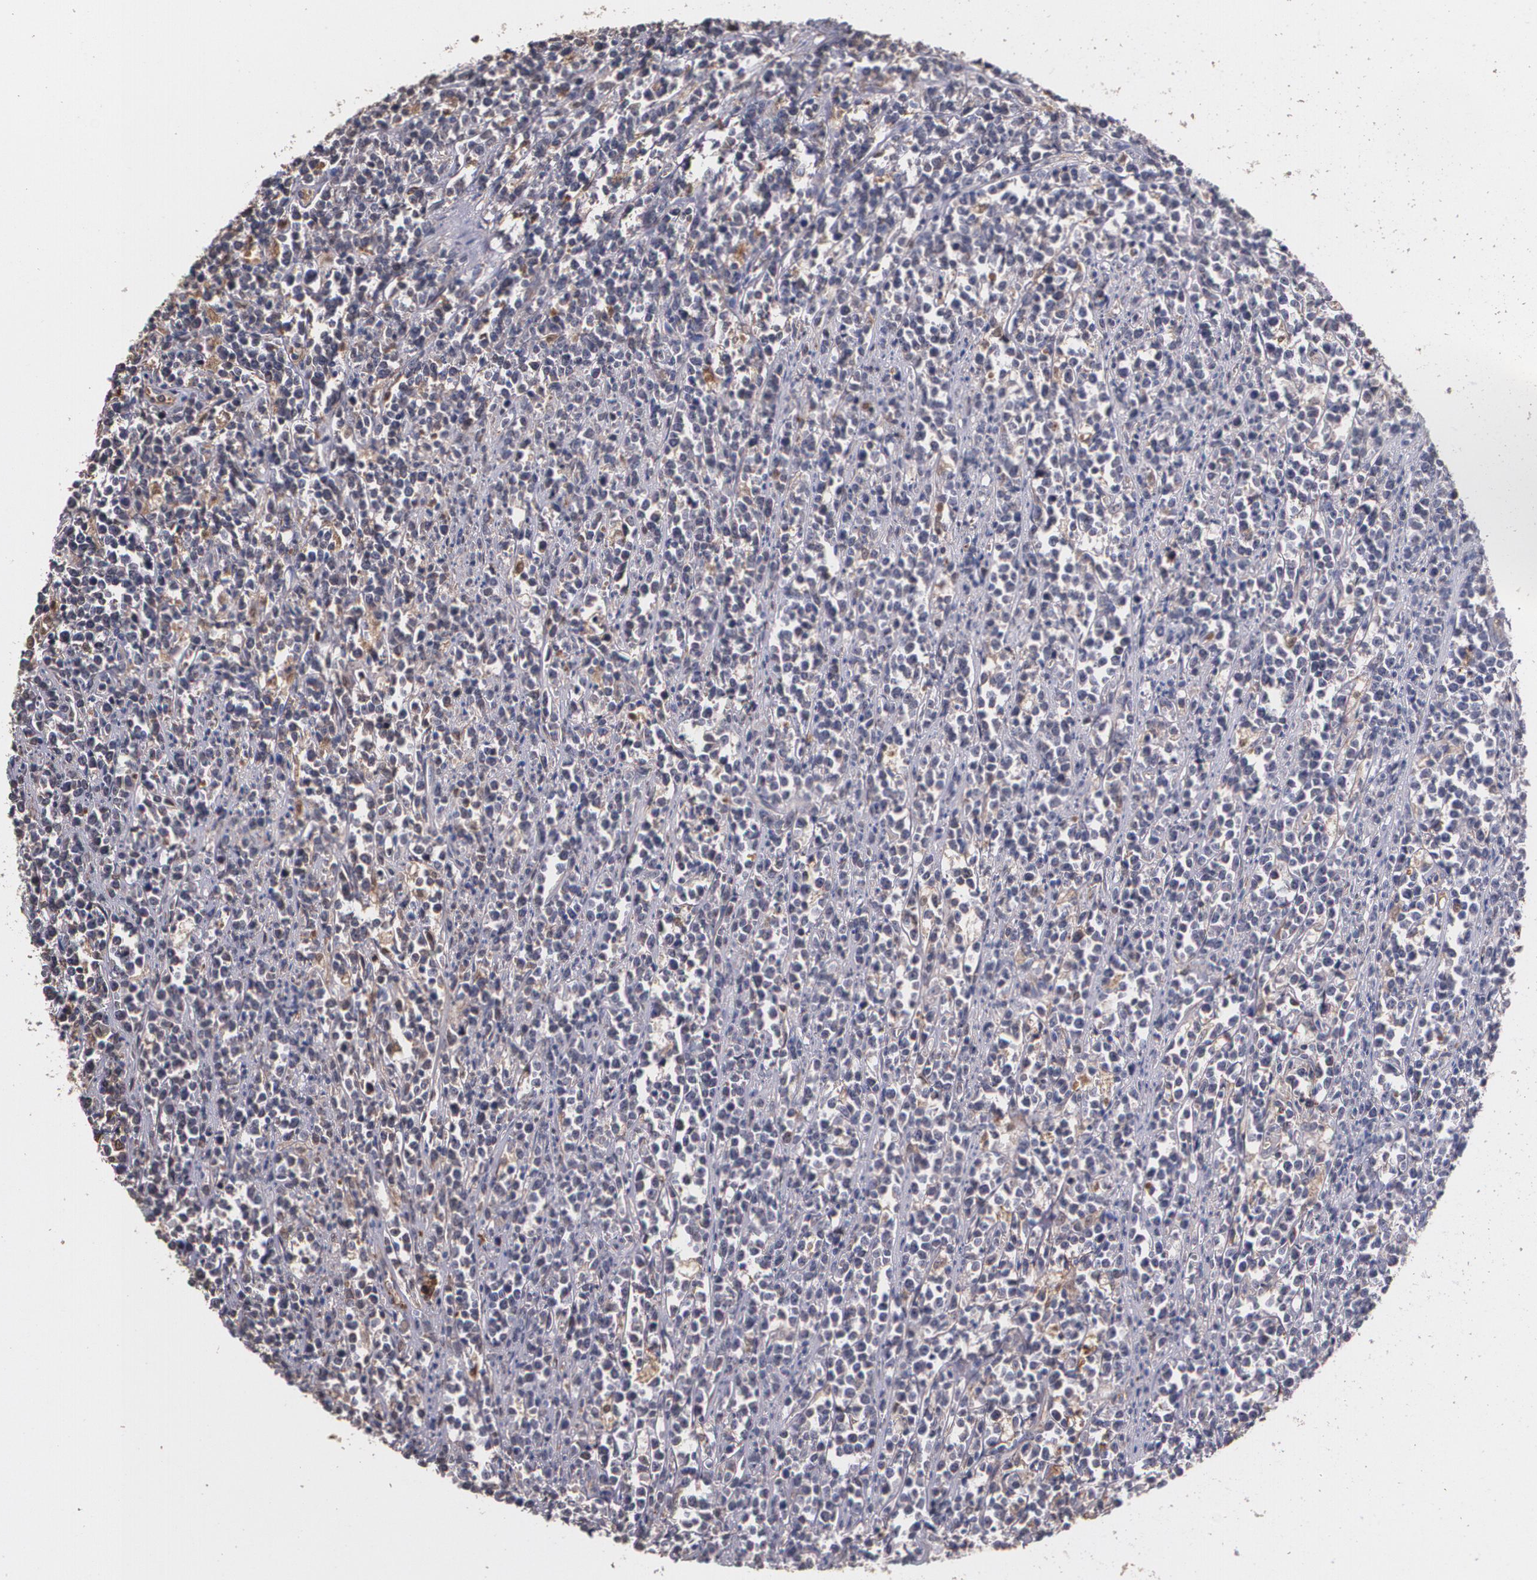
{"staining": {"intensity": "weak", "quantity": "25%-75%", "location": "cytoplasmic/membranous"}, "tissue": "lymphoma", "cell_type": "Tumor cells", "image_type": "cancer", "snomed": [{"axis": "morphology", "description": "Malignant lymphoma, non-Hodgkin's type, High grade"}, {"axis": "topography", "description": "Small intestine"}, {"axis": "topography", "description": "Colon"}], "caption": "IHC histopathology image of neoplastic tissue: human high-grade malignant lymphoma, non-Hodgkin's type stained using immunohistochemistry (IHC) reveals low levels of weak protein expression localized specifically in the cytoplasmic/membranous of tumor cells, appearing as a cytoplasmic/membranous brown color.", "gene": "PTS", "patient": {"sex": "male", "age": 8}}